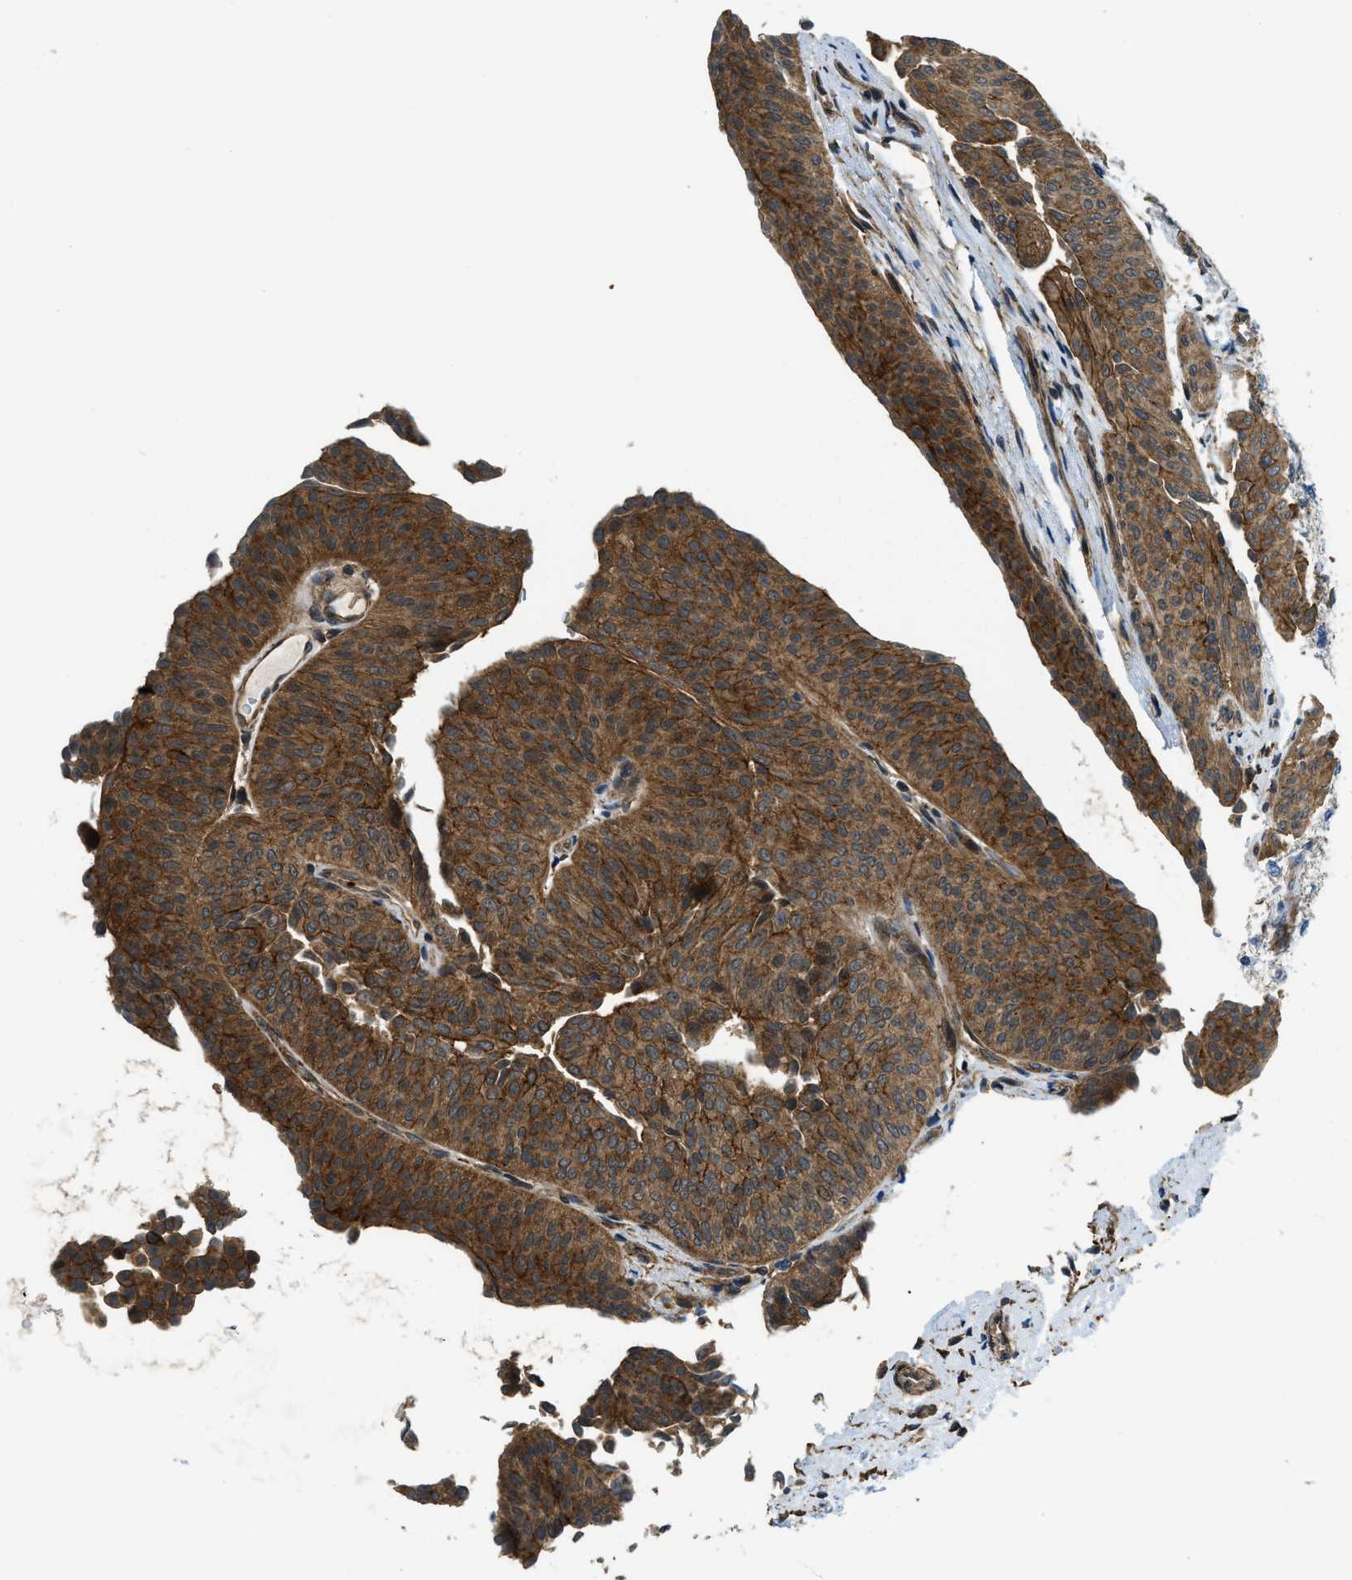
{"staining": {"intensity": "strong", "quantity": ">75%", "location": "cytoplasmic/membranous"}, "tissue": "urothelial cancer", "cell_type": "Tumor cells", "image_type": "cancer", "snomed": [{"axis": "morphology", "description": "Urothelial carcinoma, Low grade"}, {"axis": "topography", "description": "Urinary bladder"}], "caption": "IHC photomicrograph of urothelial carcinoma (low-grade) stained for a protein (brown), which reveals high levels of strong cytoplasmic/membranous positivity in about >75% of tumor cells.", "gene": "CGN", "patient": {"sex": "female", "age": 60}}